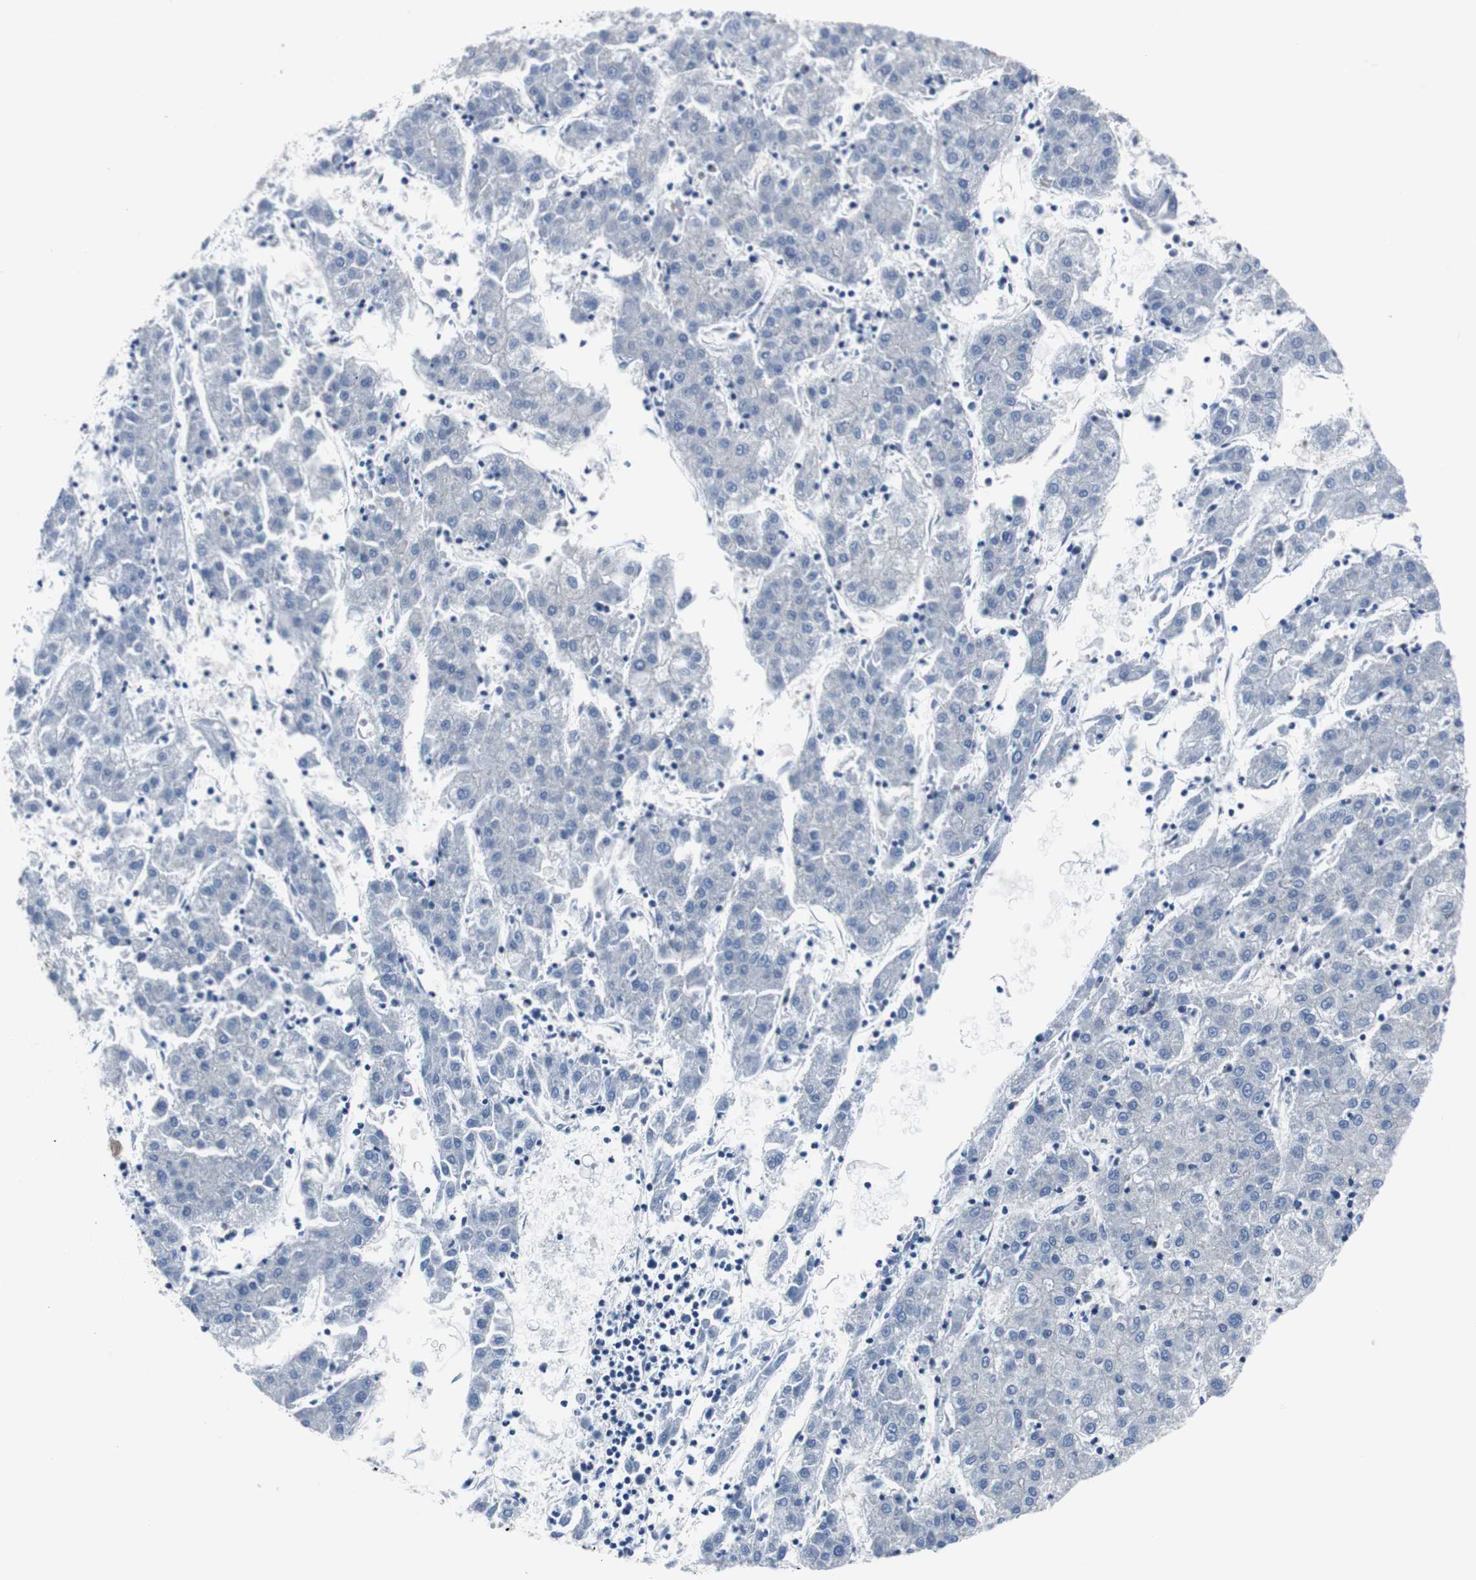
{"staining": {"intensity": "negative", "quantity": "none", "location": "none"}, "tissue": "liver cancer", "cell_type": "Tumor cells", "image_type": "cancer", "snomed": [{"axis": "morphology", "description": "Carcinoma, Hepatocellular, NOS"}, {"axis": "topography", "description": "Liver"}], "caption": "Tumor cells show no significant protein expression in hepatocellular carcinoma (liver). The staining was performed using DAB to visualize the protein expression in brown, while the nuclei were stained in blue with hematoxylin (Magnification: 20x).", "gene": "BRAF", "patient": {"sex": "male", "age": 72}}